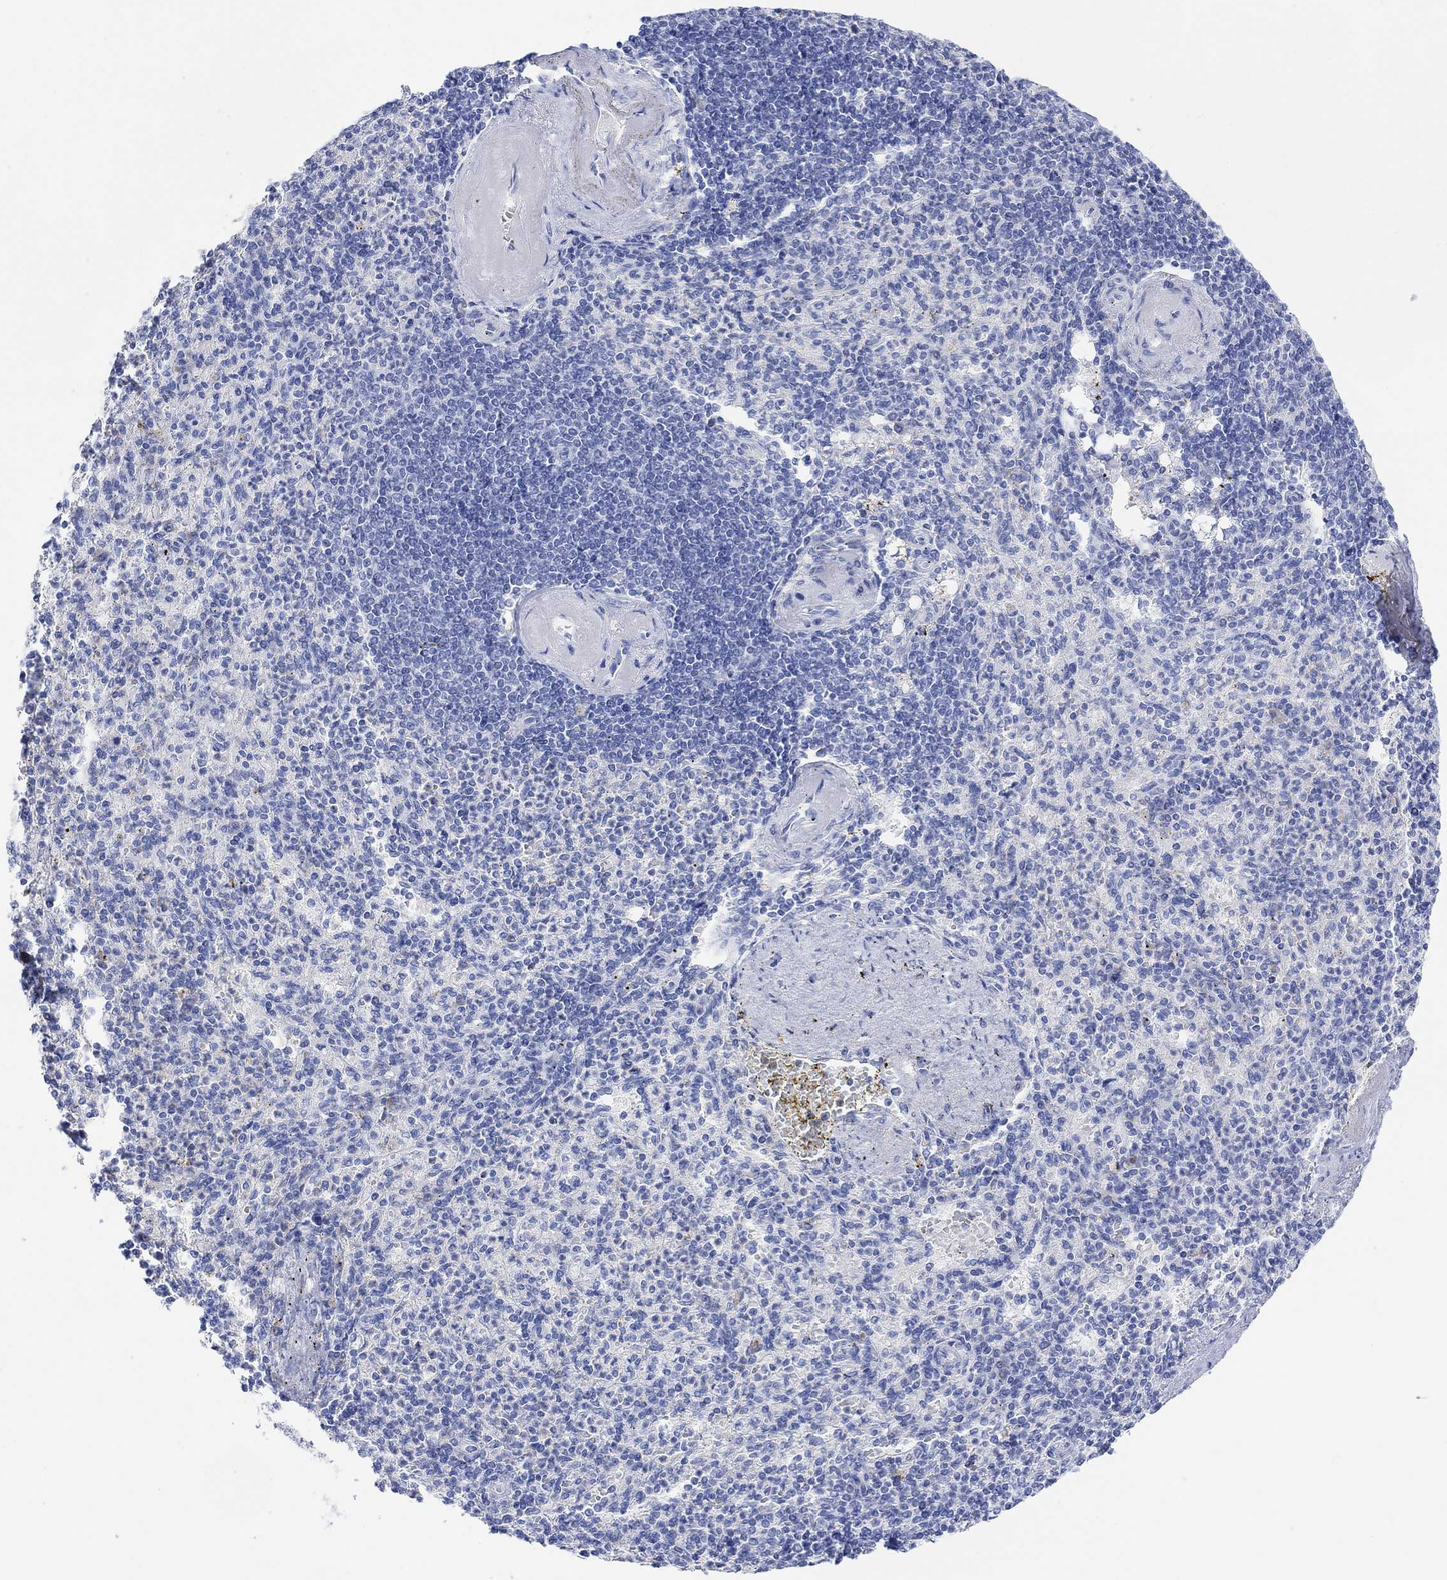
{"staining": {"intensity": "negative", "quantity": "none", "location": "none"}, "tissue": "spleen", "cell_type": "Cells in red pulp", "image_type": "normal", "snomed": [{"axis": "morphology", "description": "Normal tissue, NOS"}, {"axis": "topography", "description": "Spleen"}], "caption": "Immunohistochemistry (IHC) of benign human spleen reveals no positivity in cells in red pulp.", "gene": "GNG13", "patient": {"sex": "female", "age": 74}}